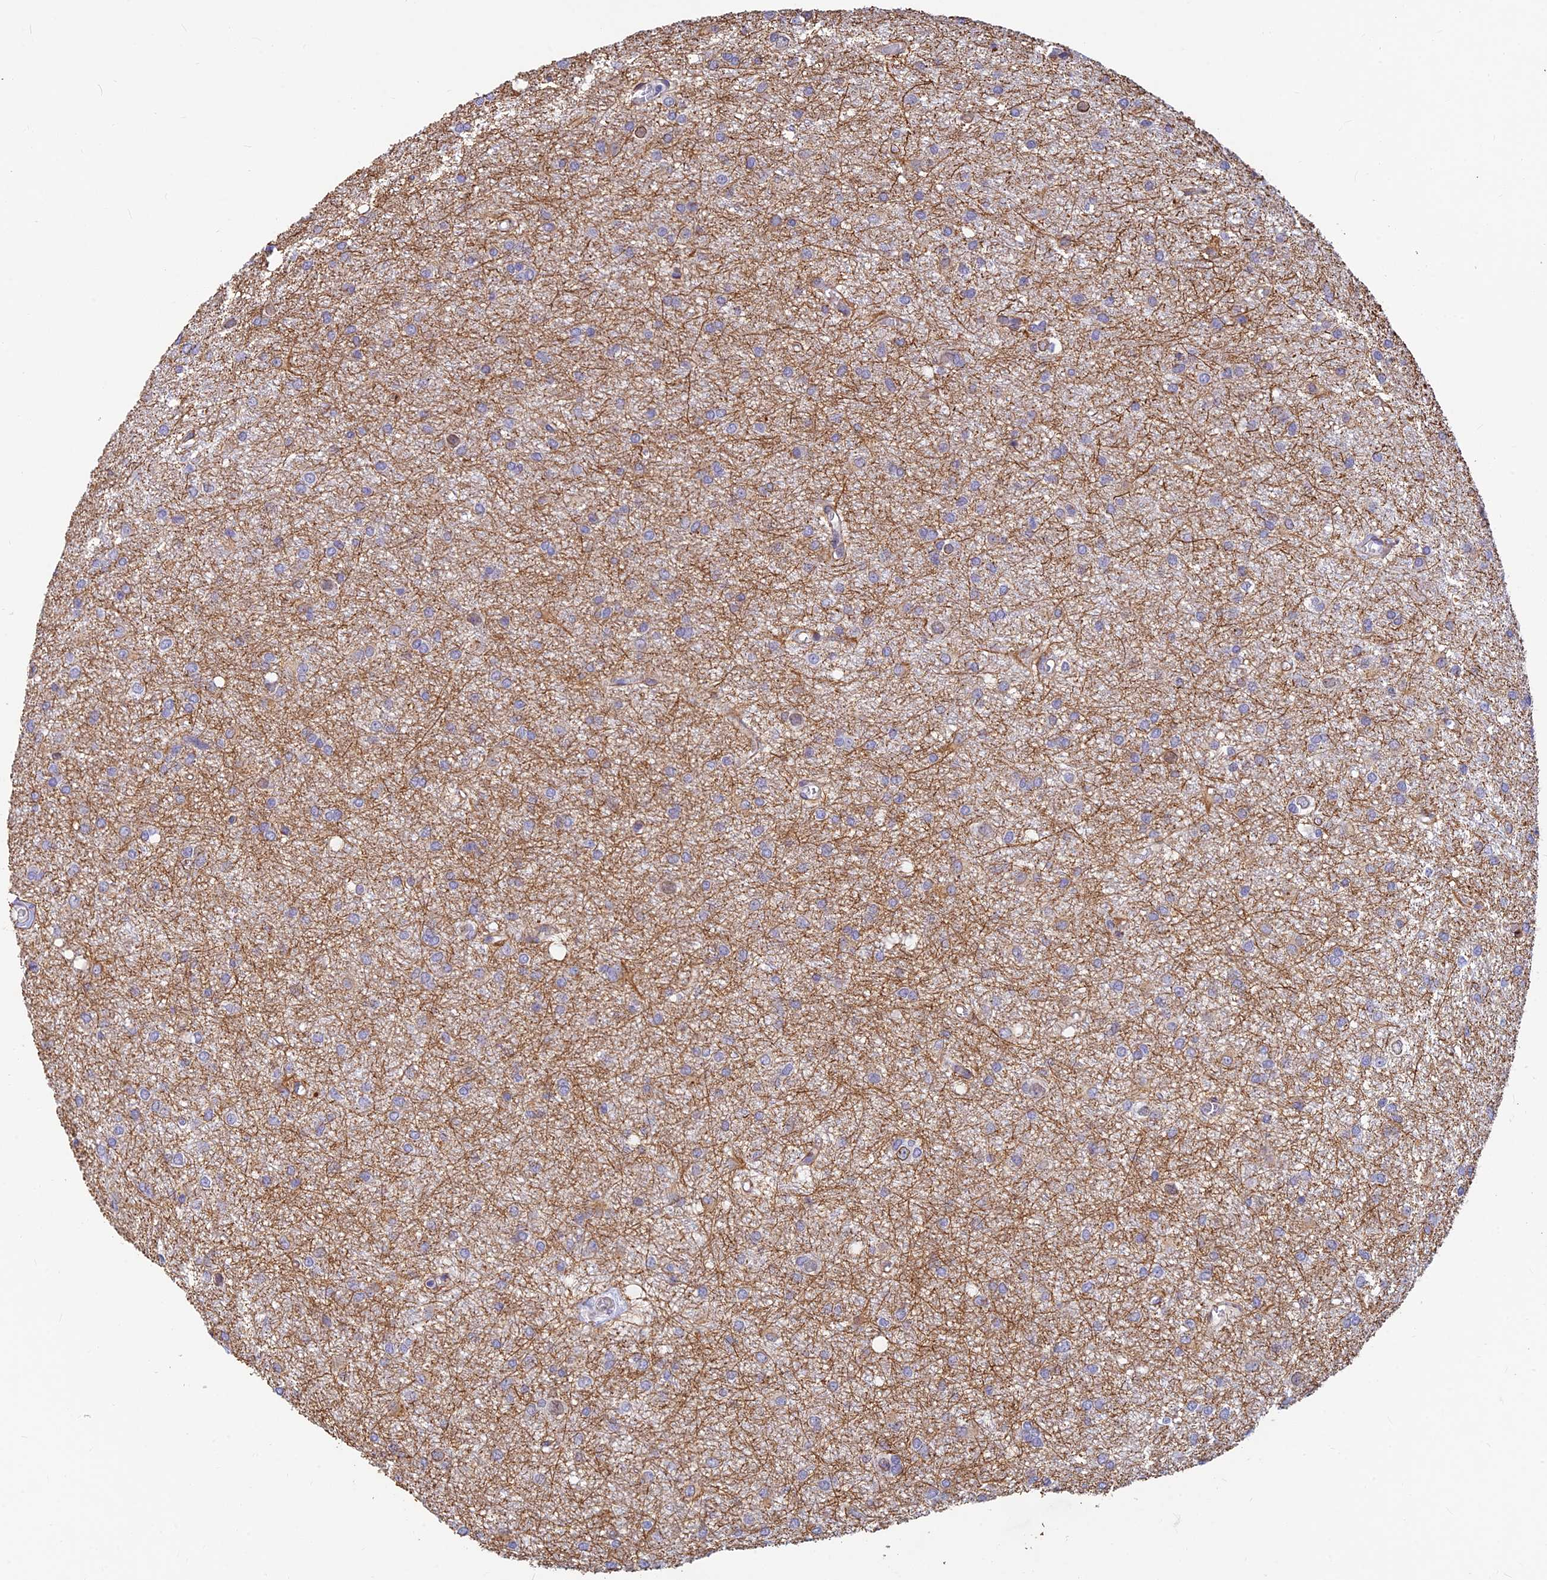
{"staining": {"intensity": "weak", "quantity": "<25%", "location": "cytoplasmic/membranous"}, "tissue": "glioma", "cell_type": "Tumor cells", "image_type": "cancer", "snomed": [{"axis": "morphology", "description": "Glioma, malignant, High grade"}, {"axis": "topography", "description": "Brain"}], "caption": "Tumor cells show no significant positivity in glioma.", "gene": "ALDH1L2", "patient": {"sex": "female", "age": 50}}